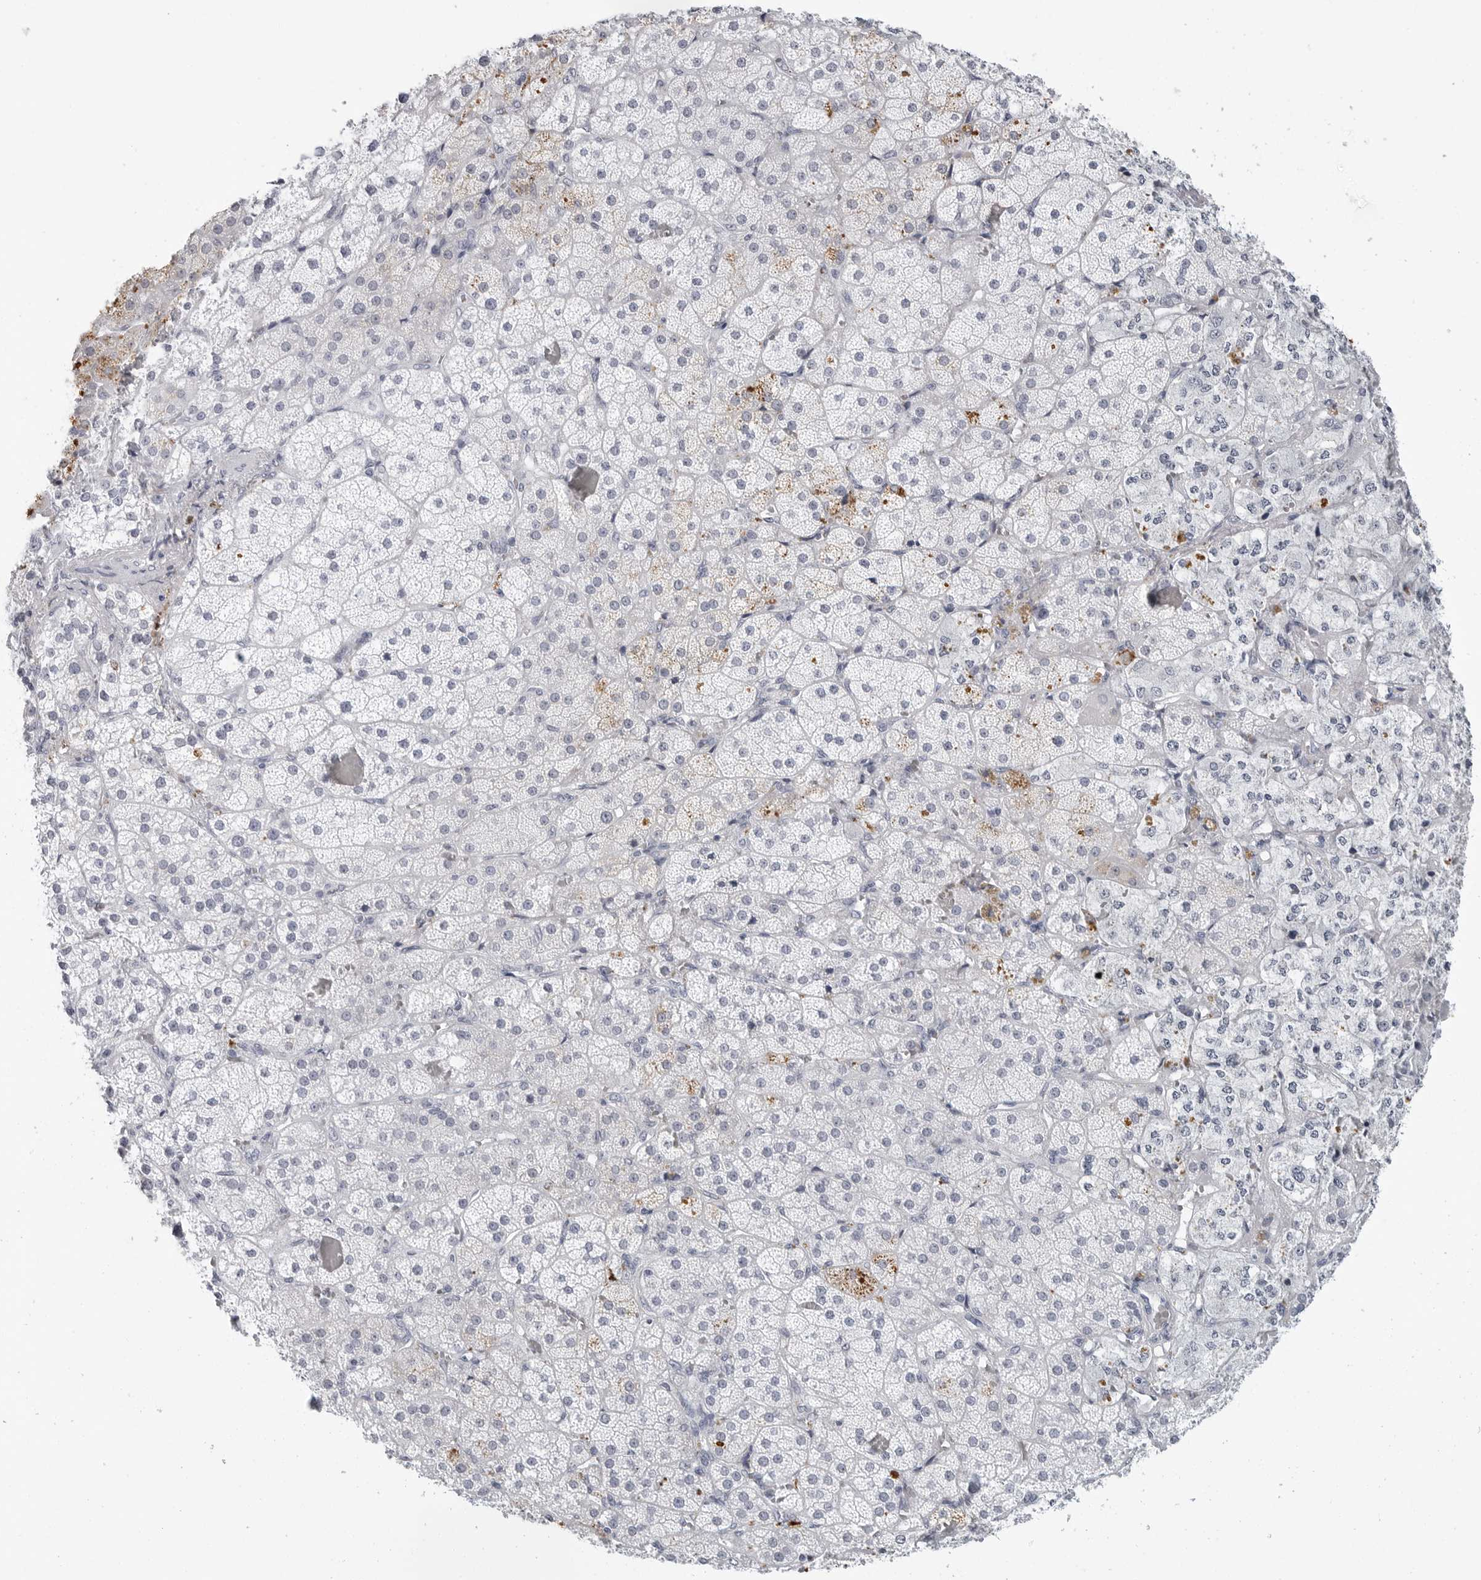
{"staining": {"intensity": "negative", "quantity": "none", "location": "none"}, "tissue": "adrenal gland", "cell_type": "Glandular cells", "image_type": "normal", "snomed": [{"axis": "morphology", "description": "Normal tissue, NOS"}, {"axis": "topography", "description": "Adrenal gland"}], "caption": "This is a micrograph of IHC staining of normal adrenal gland, which shows no staining in glandular cells.", "gene": "AMPD1", "patient": {"sex": "male", "age": 57}}